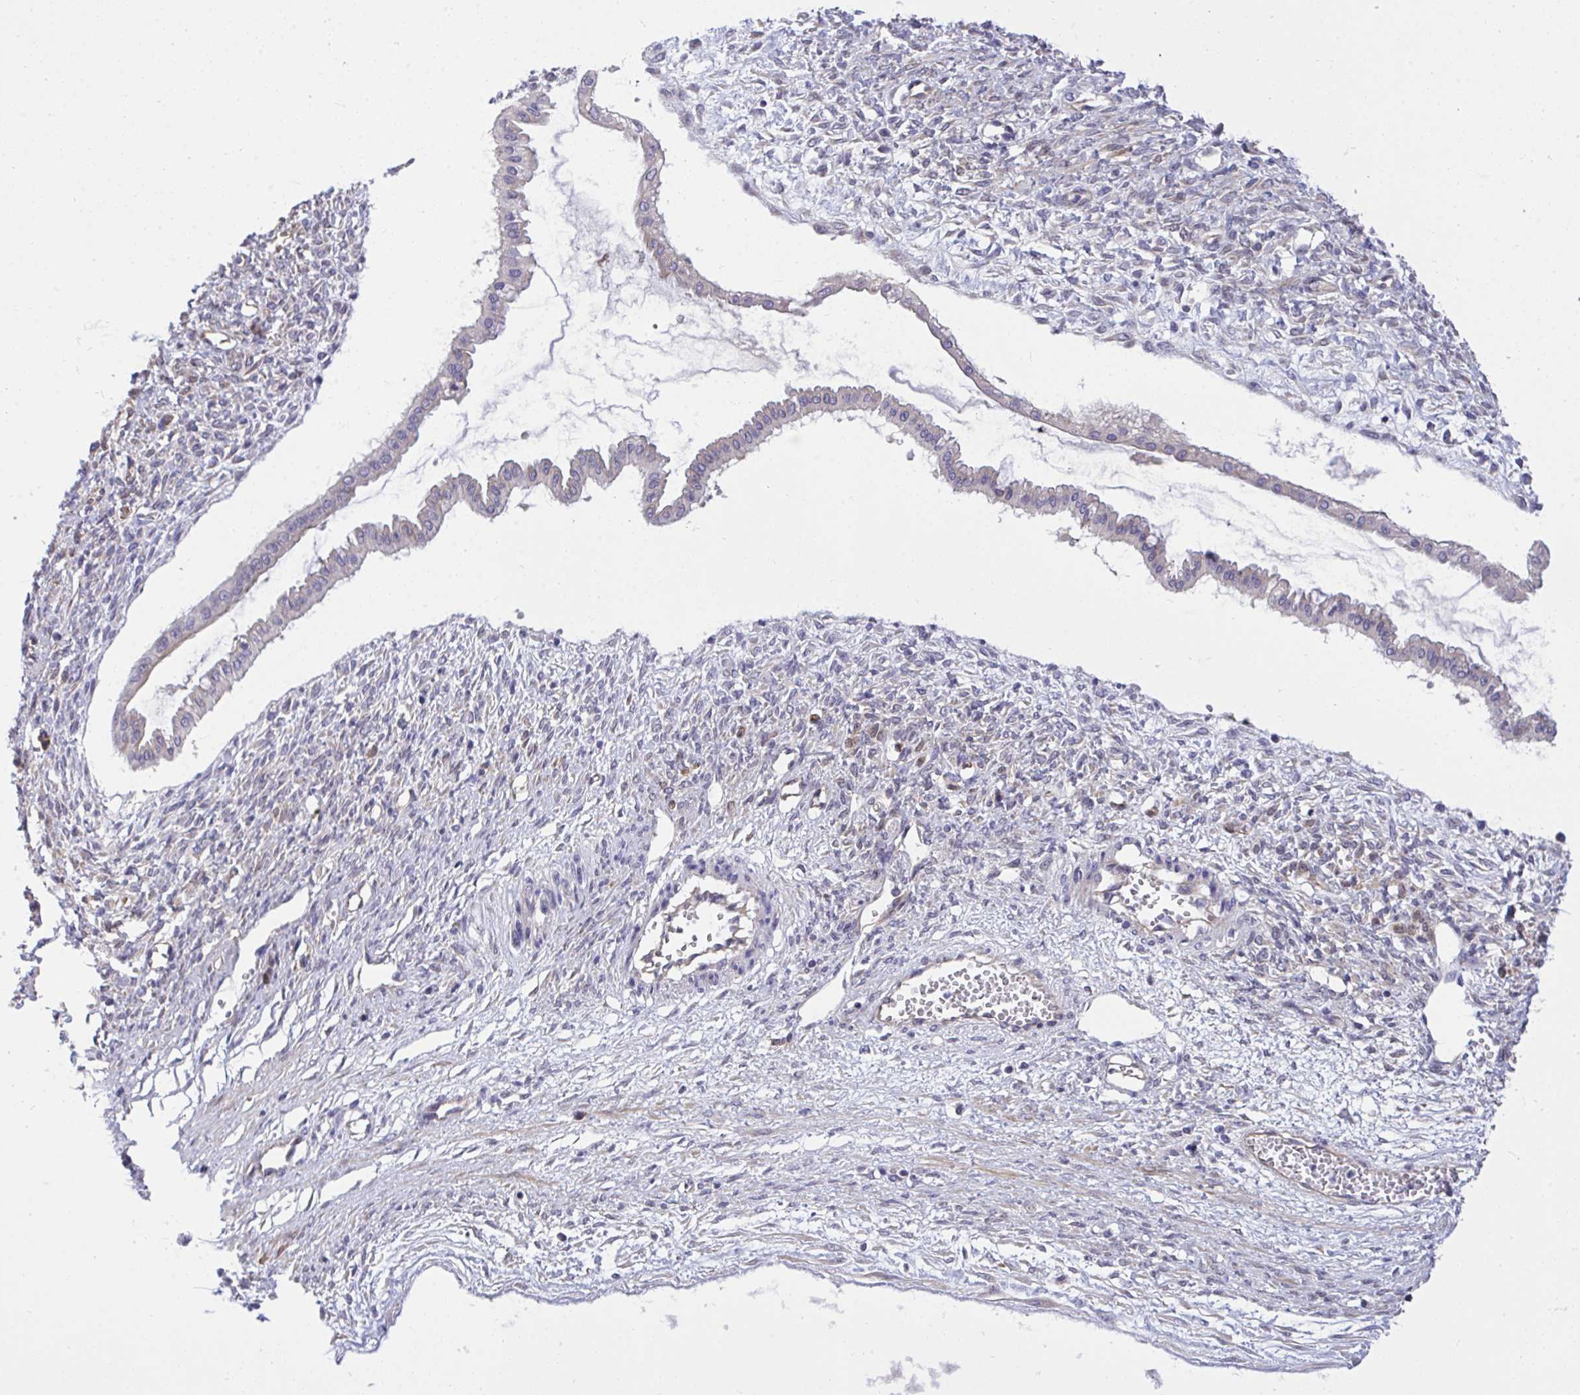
{"staining": {"intensity": "negative", "quantity": "none", "location": "none"}, "tissue": "ovarian cancer", "cell_type": "Tumor cells", "image_type": "cancer", "snomed": [{"axis": "morphology", "description": "Cystadenocarcinoma, mucinous, NOS"}, {"axis": "topography", "description": "Ovary"}], "caption": "High magnification brightfield microscopy of ovarian cancer stained with DAB (3,3'-diaminobenzidine) (brown) and counterstained with hematoxylin (blue): tumor cells show no significant staining.", "gene": "C19orf54", "patient": {"sex": "female", "age": 73}}